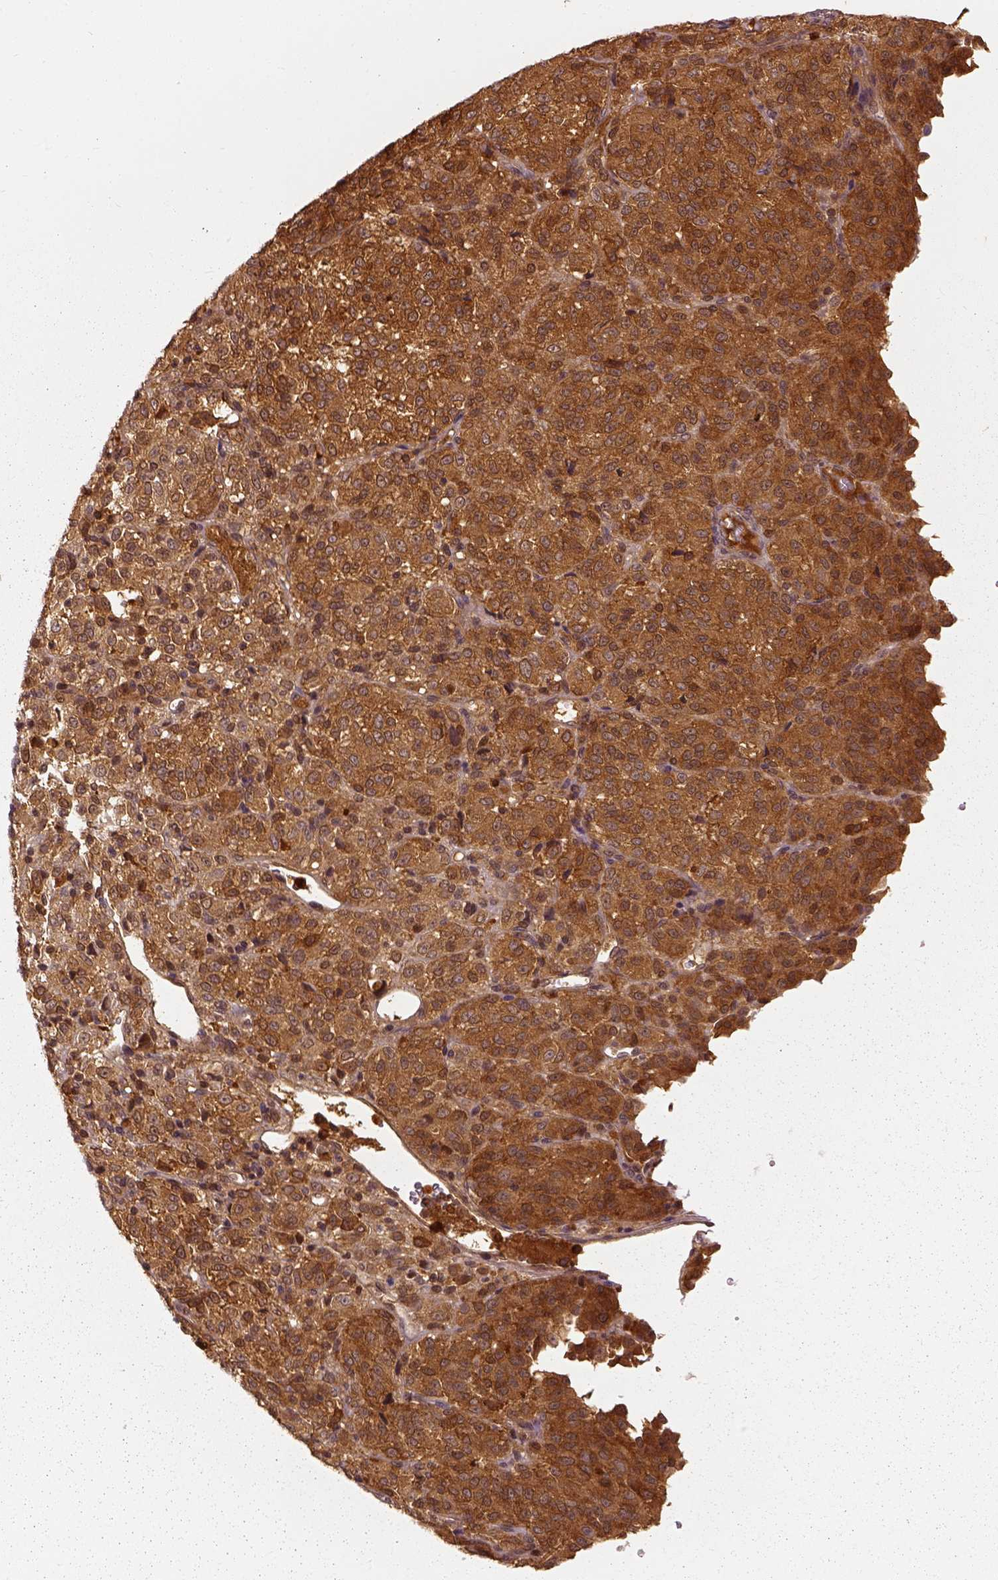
{"staining": {"intensity": "strong", "quantity": ">75%", "location": "cytoplasmic/membranous"}, "tissue": "melanoma", "cell_type": "Tumor cells", "image_type": "cancer", "snomed": [{"axis": "morphology", "description": "Malignant melanoma, Metastatic site"}, {"axis": "topography", "description": "Brain"}], "caption": "Melanoma stained for a protein (brown) displays strong cytoplasmic/membranous positive positivity in about >75% of tumor cells.", "gene": "GPI", "patient": {"sex": "female", "age": 56}}